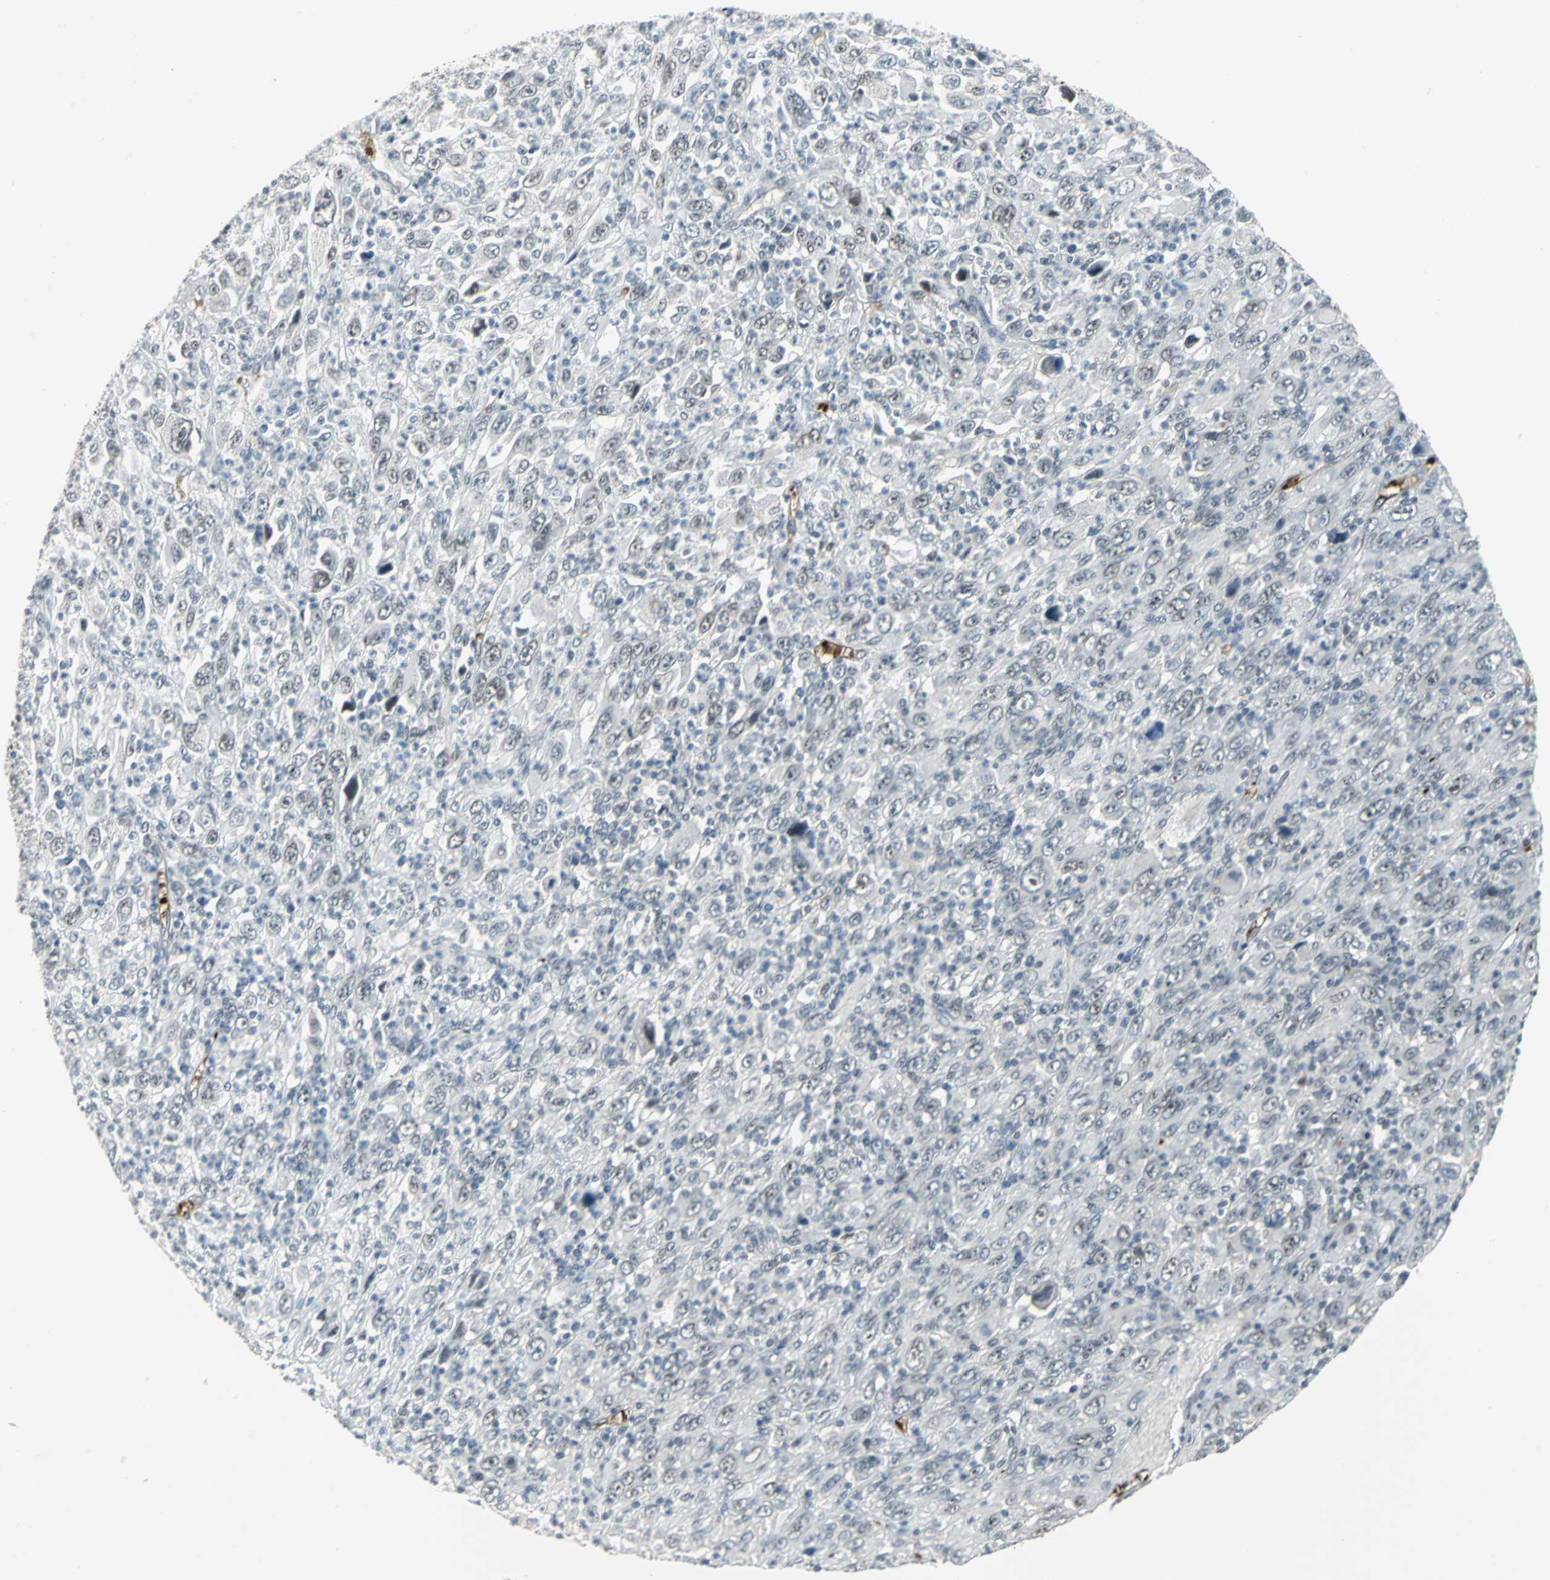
{"staining": {"intensity": "weak", "quantity": ">75%", "location": "nuclear"}, "tissue": "melanoma", "cell_type": "Tumor cells", "image_type": "cancer", "snomed": [{"axis": "morphology", "description": "Malignant melanoma, Metastatic site"}, {"axis": "topography", "description": "Skin"}], "caption": "Protein expression analysis of human malignant melanoma (metastatic site) reveals weak nuclear expression in approximately >75% of tumor cells.", "gene": "GLI3", "patient": {"sex": "female", "age": 56}}